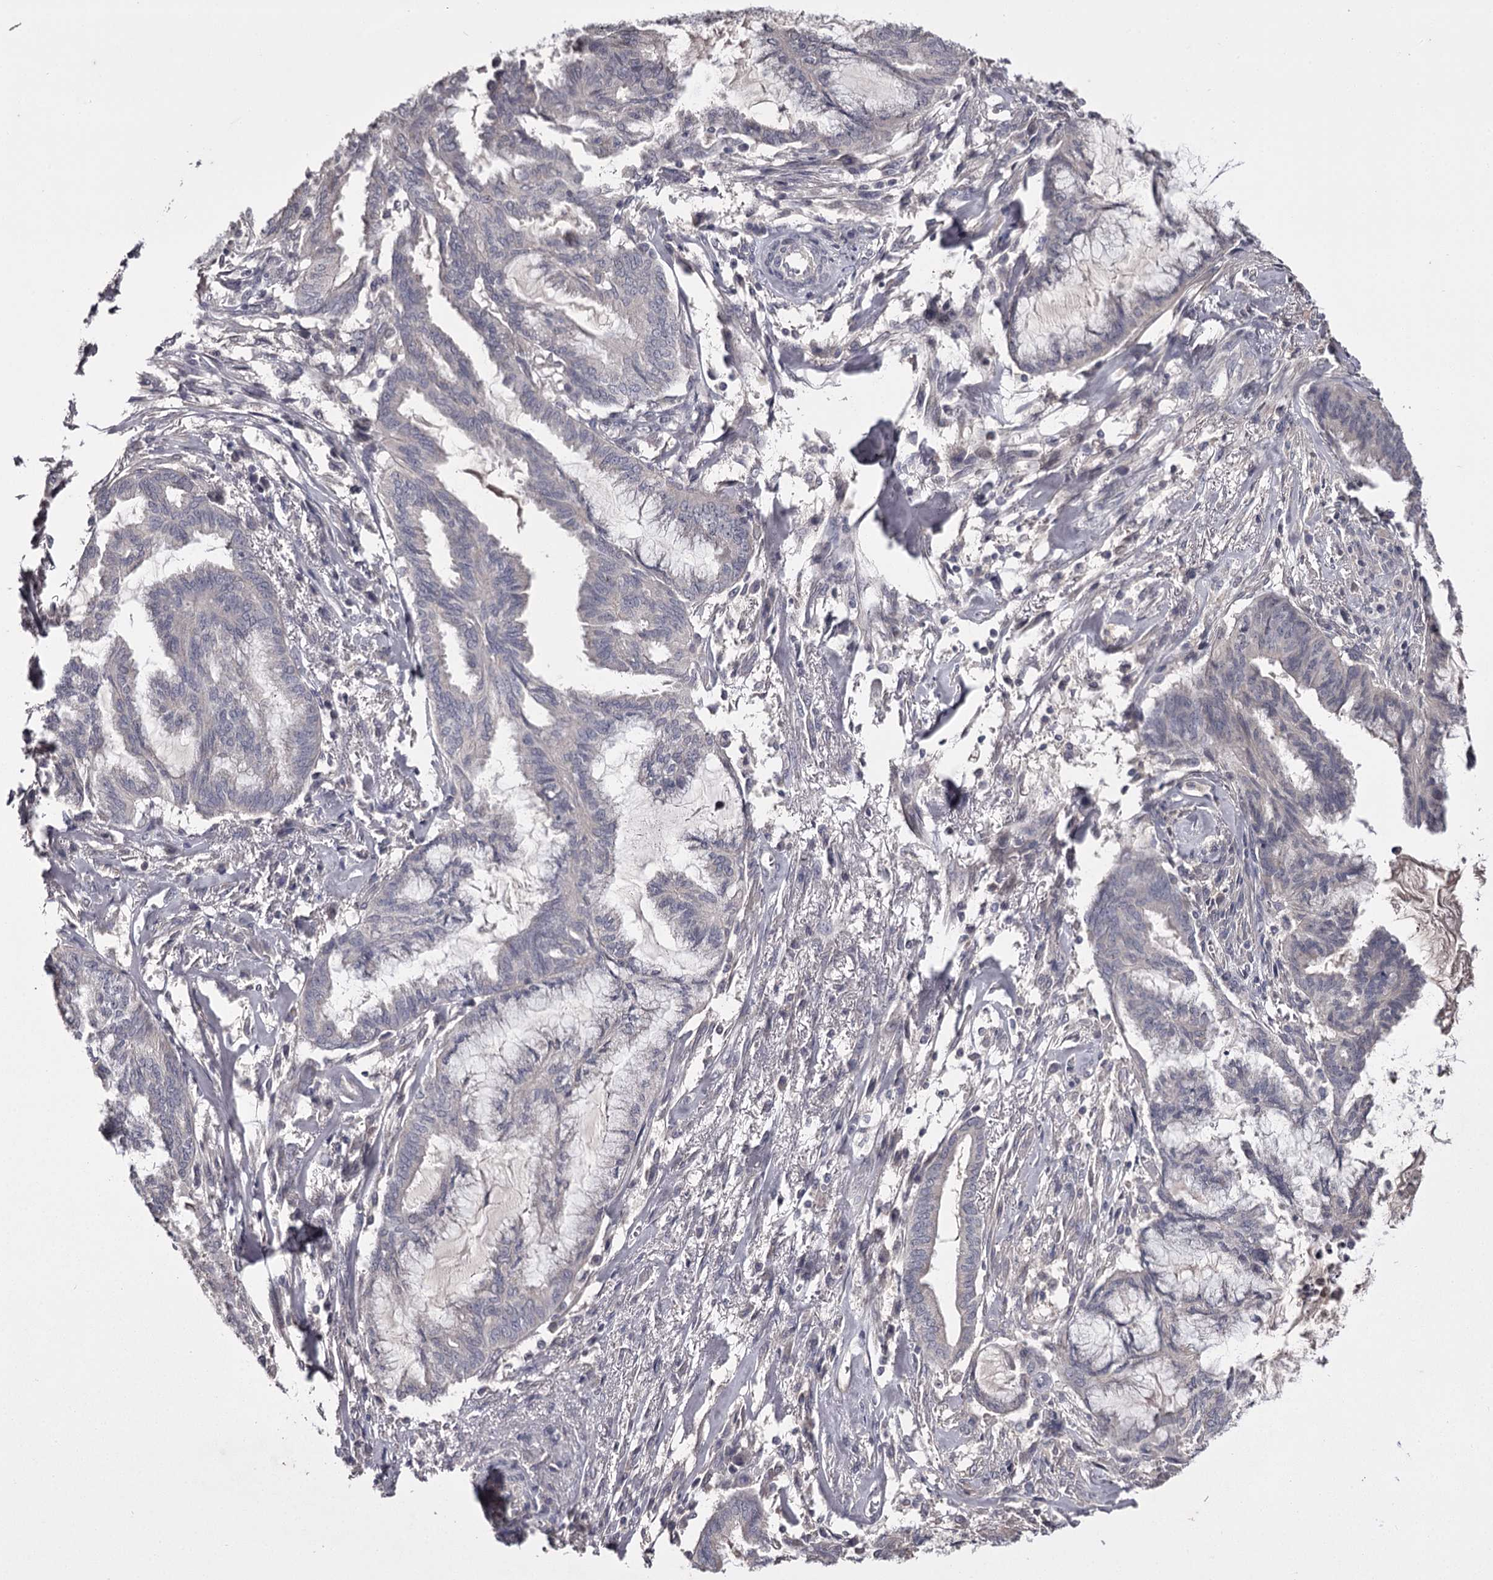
{"staining": {"intensity": "negative", "quantity": "none", "location": "none"}, "tissue": "endometrial cancer", "cell_type": "Tumor cells", "image_type": "cancer", "snomed": [{"axis": "morphology", "description": "Adenocarcinoma, NOS"}, {"axis": "topography", "description": "Endometrium"}], "caption": "The histopathology image exhibits no significant expression in tumor cells of endometrial cancer (adenocarcinoma).", "gene": "PRM2", "patient": {"sex": "female", "age": 86}}